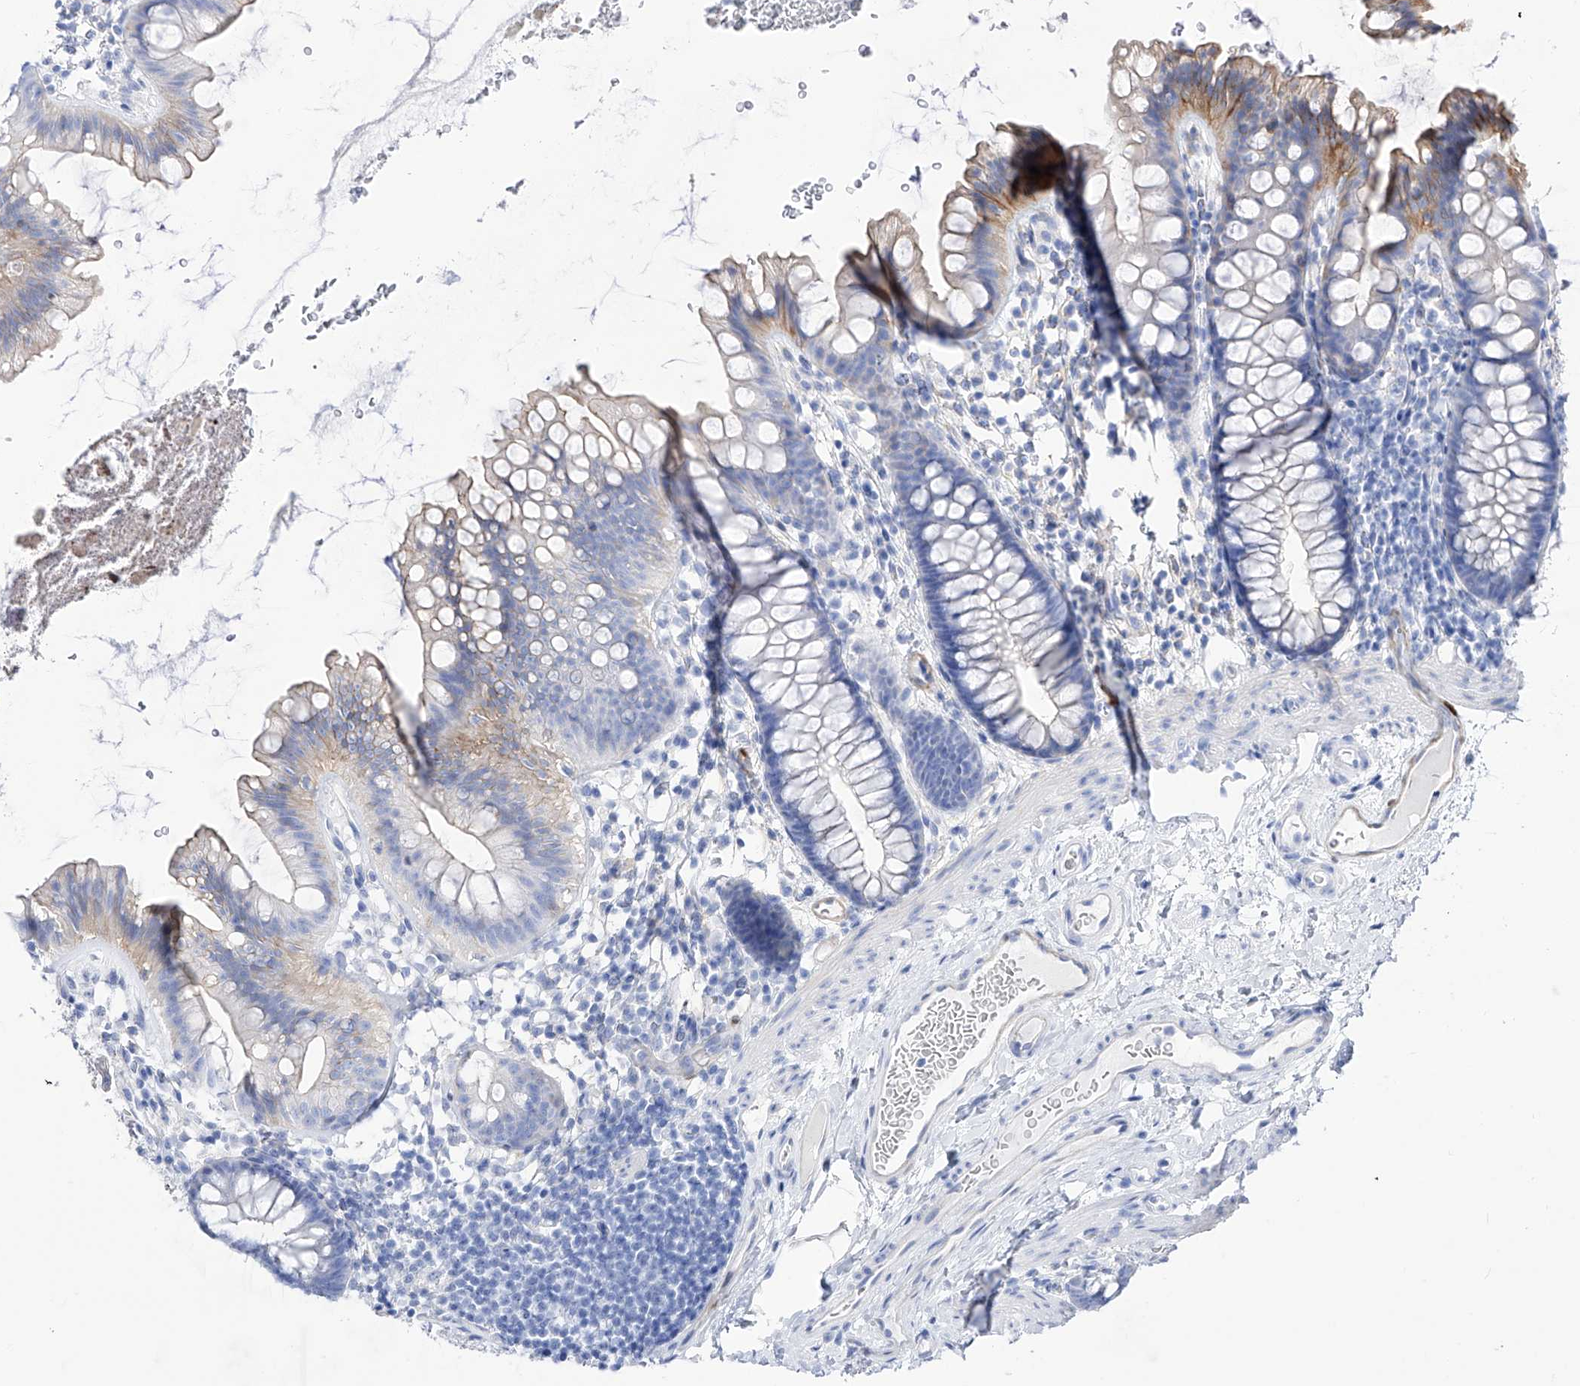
{"staining": {"intensity": "negative", "quantity": "none", "location": "none"}, "tissue": "colon", "cell_type": "Endothelial cells", "image_type": "normal", "snomed": [{"axis": "morphology", "description": "Normal tissue, NOS"}, {"axis": "topography", "description": "Colon"}], "caption": "Immunohistochemistry of unremarkable colon reveals no positivity in endothelial cells.", "gene": "TRPC7", "patient": {"sex": "female", "age": 62}}